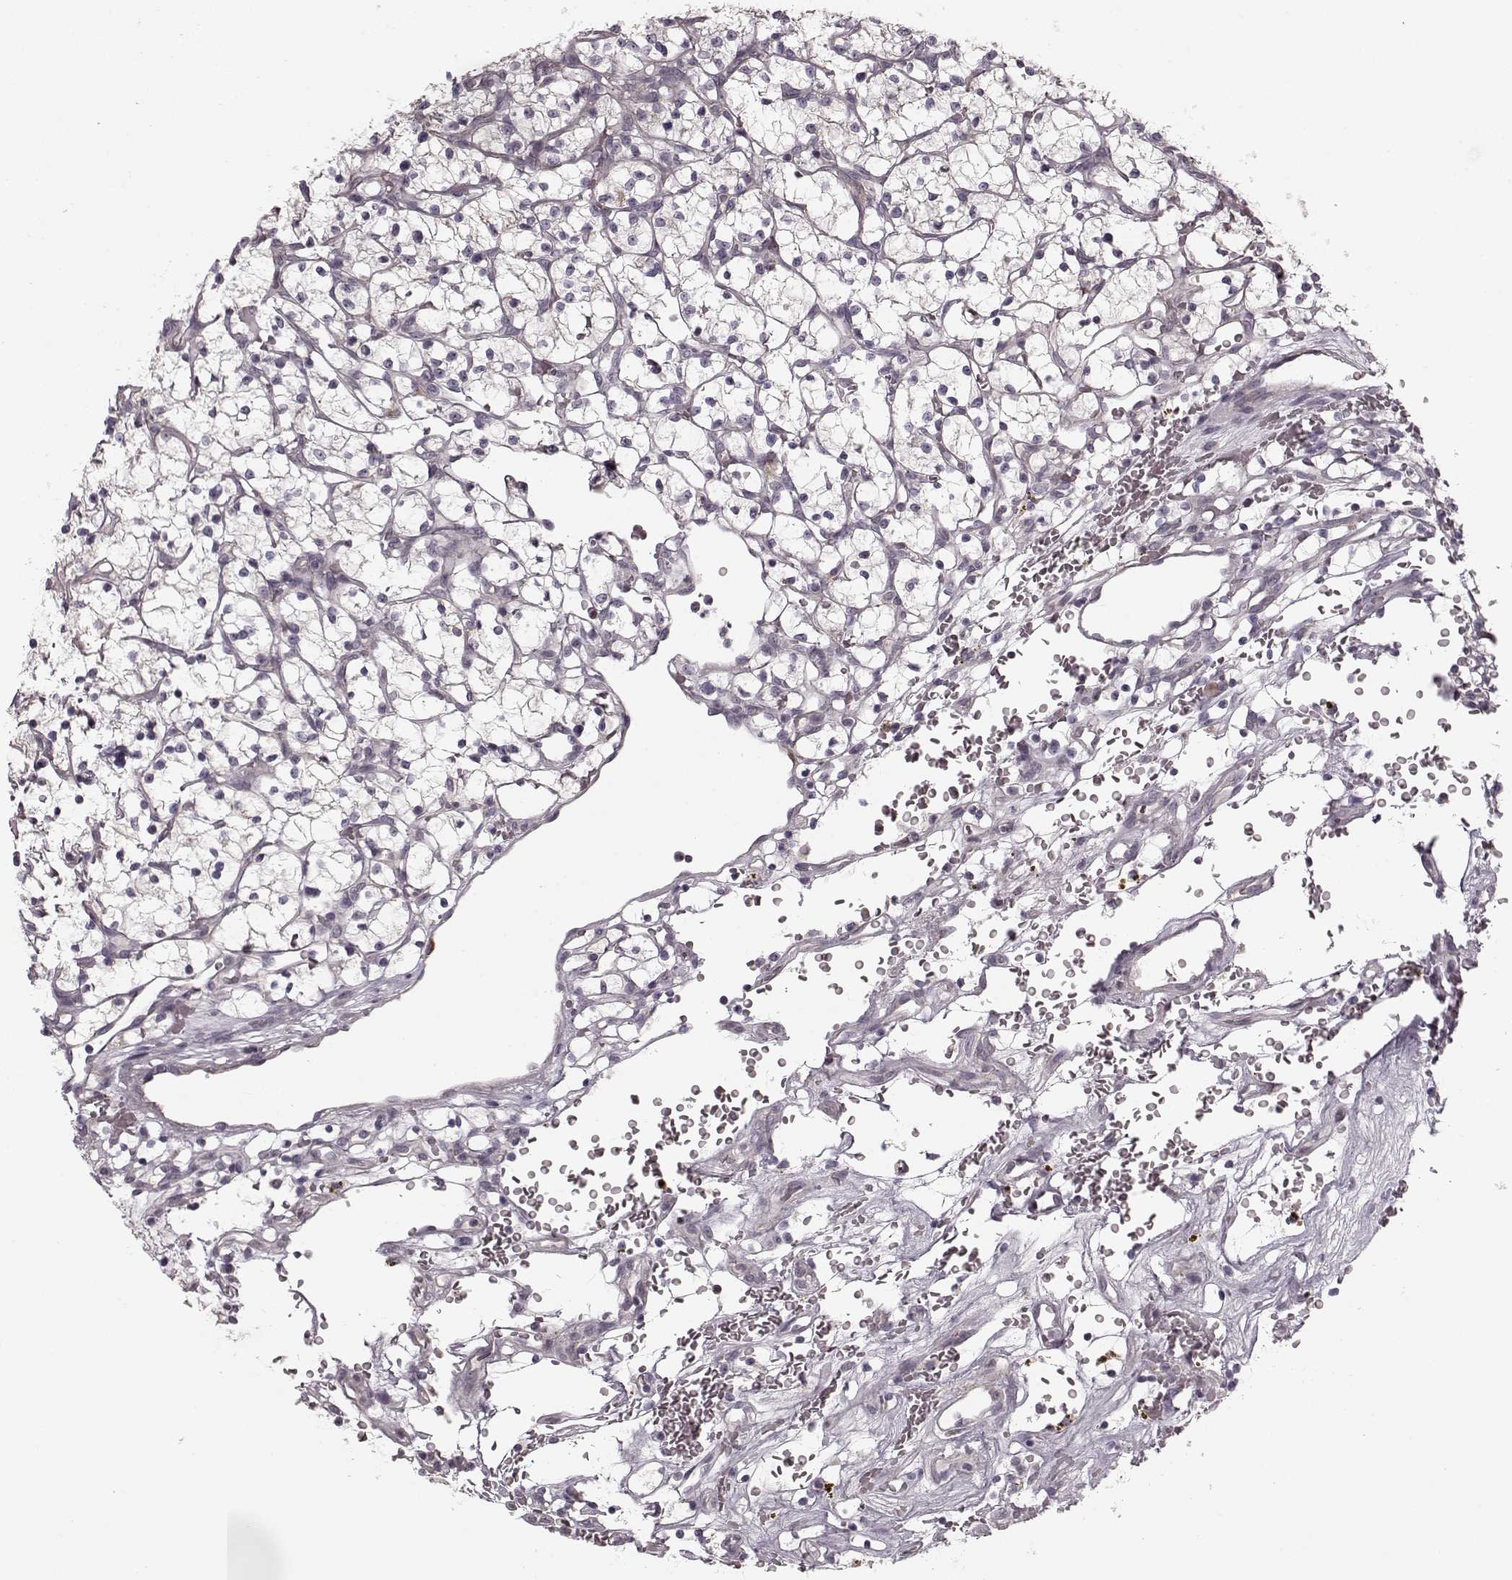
{"staining": {"intensity": "negative", "quantity": "none", "location": "none"}, "tissue": "renal cancer", "cell_type": "Tumor cells", "image_type": "cancer", "snomed": [{"axis": "morphology", "description": "Adenocarcinoma, NOS"}, {"axis": "topography", "description": "Kidney"}], "caption": "Photomicrograph shows no significant protein expression in tumor cells of renal cancer.", "gene": "HMMR", "patient": {"sex": "female", "age": 64}}